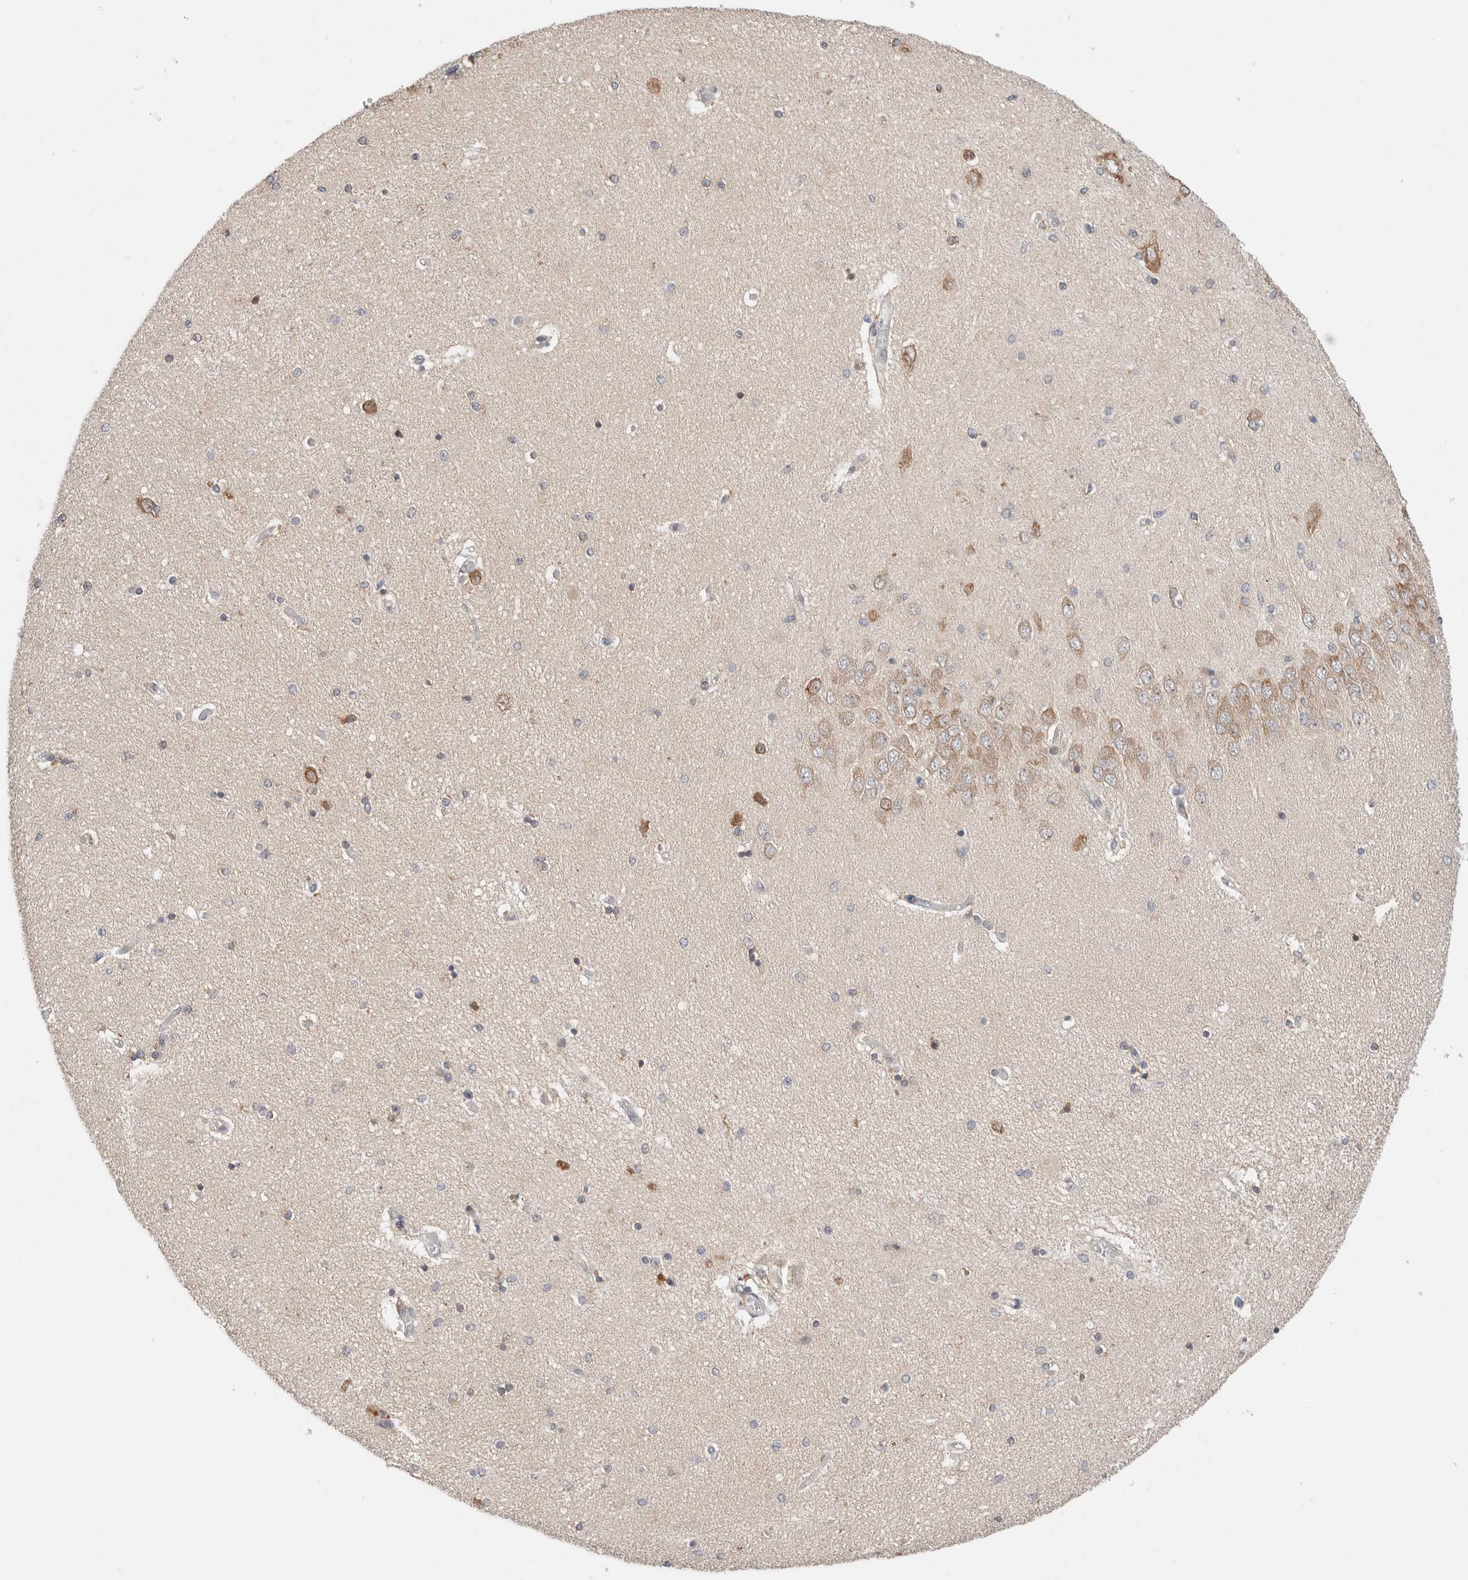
{"staining": {"intensity": "moderate", "quantity": "<25%", "location": "cytoplasmic/membranous"}, "tissue": "hippocampus", "cell_type": "Glial cells", "image_type": "normal", "snomed": [{"axis": "morphology", "description": "Normal tissue, NOS"}, {"axis": "topography", "description": "Hippocampus"}], "caption": "Glial cells demonstrate low levels of moderate cytoplasmic/membranous staining in about <25% of cells in unremarkable human hippocampus.", "gene": "ERI3", "patient": {"sex": "female", "age": 54}}